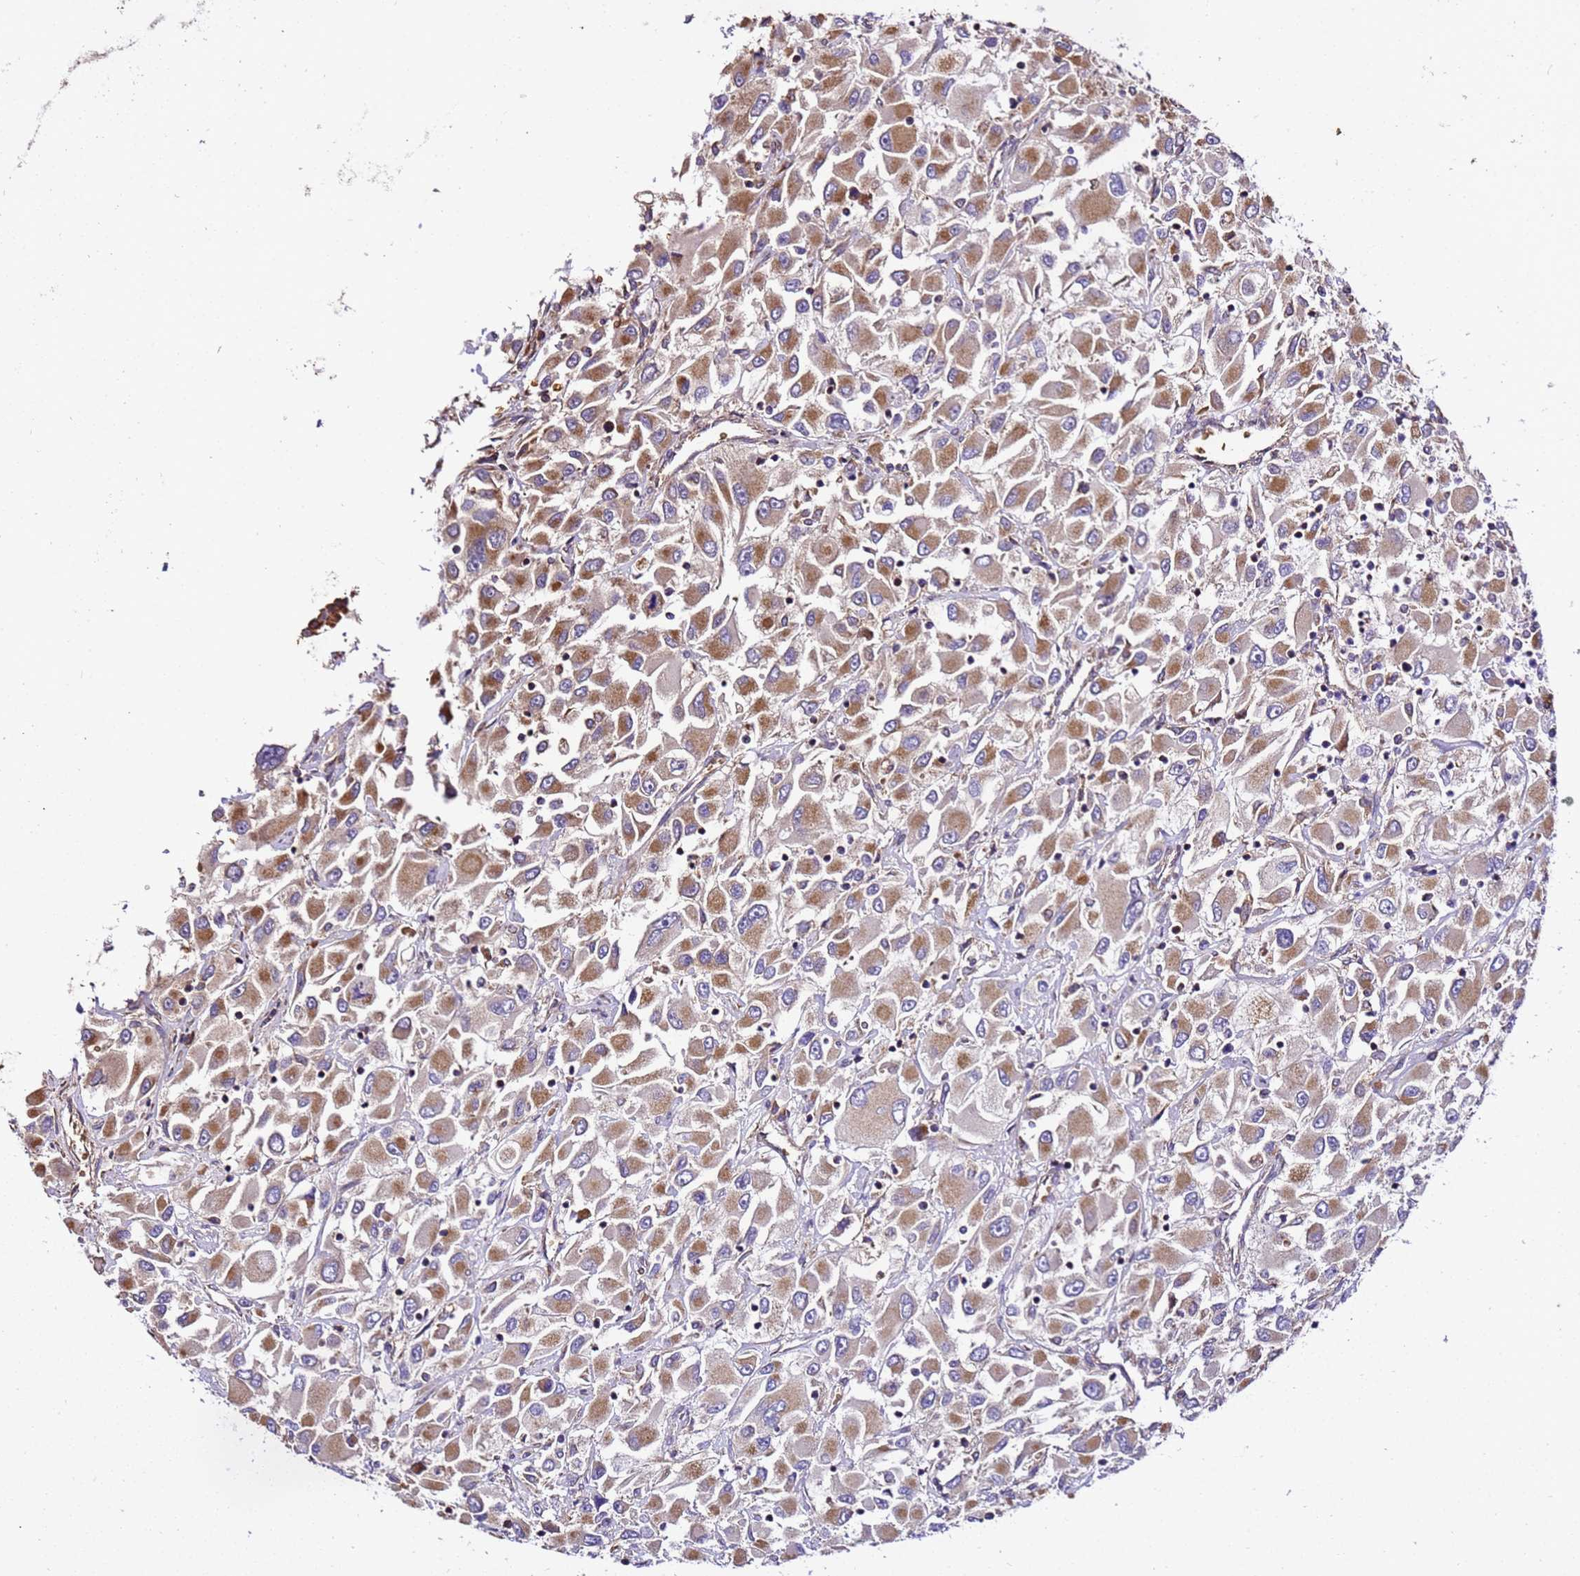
{"staining": {"intensity": "moderate", "quantity": ">75%", "location": "cytoplasmic/membranous"}, "tissue": "renal cancer", "cell_type": "Tumor cells", "image_type": "cancer", "snomed": [{"axis": "morphology", "description": "Adenocarcinoma, NOS"}, {"axis": "topography", "description": "Kidney"}], "caption": "High-power microscopy captured an immunohistochemistry (IHC) histopathology image of renal adenocarcinoma, revealing moderate cytoplasmic/membranous staining in approximately >75% of tumor cells.", "gene": "LRRIQ1", "patient": {"sex": "female", "age": 52}}